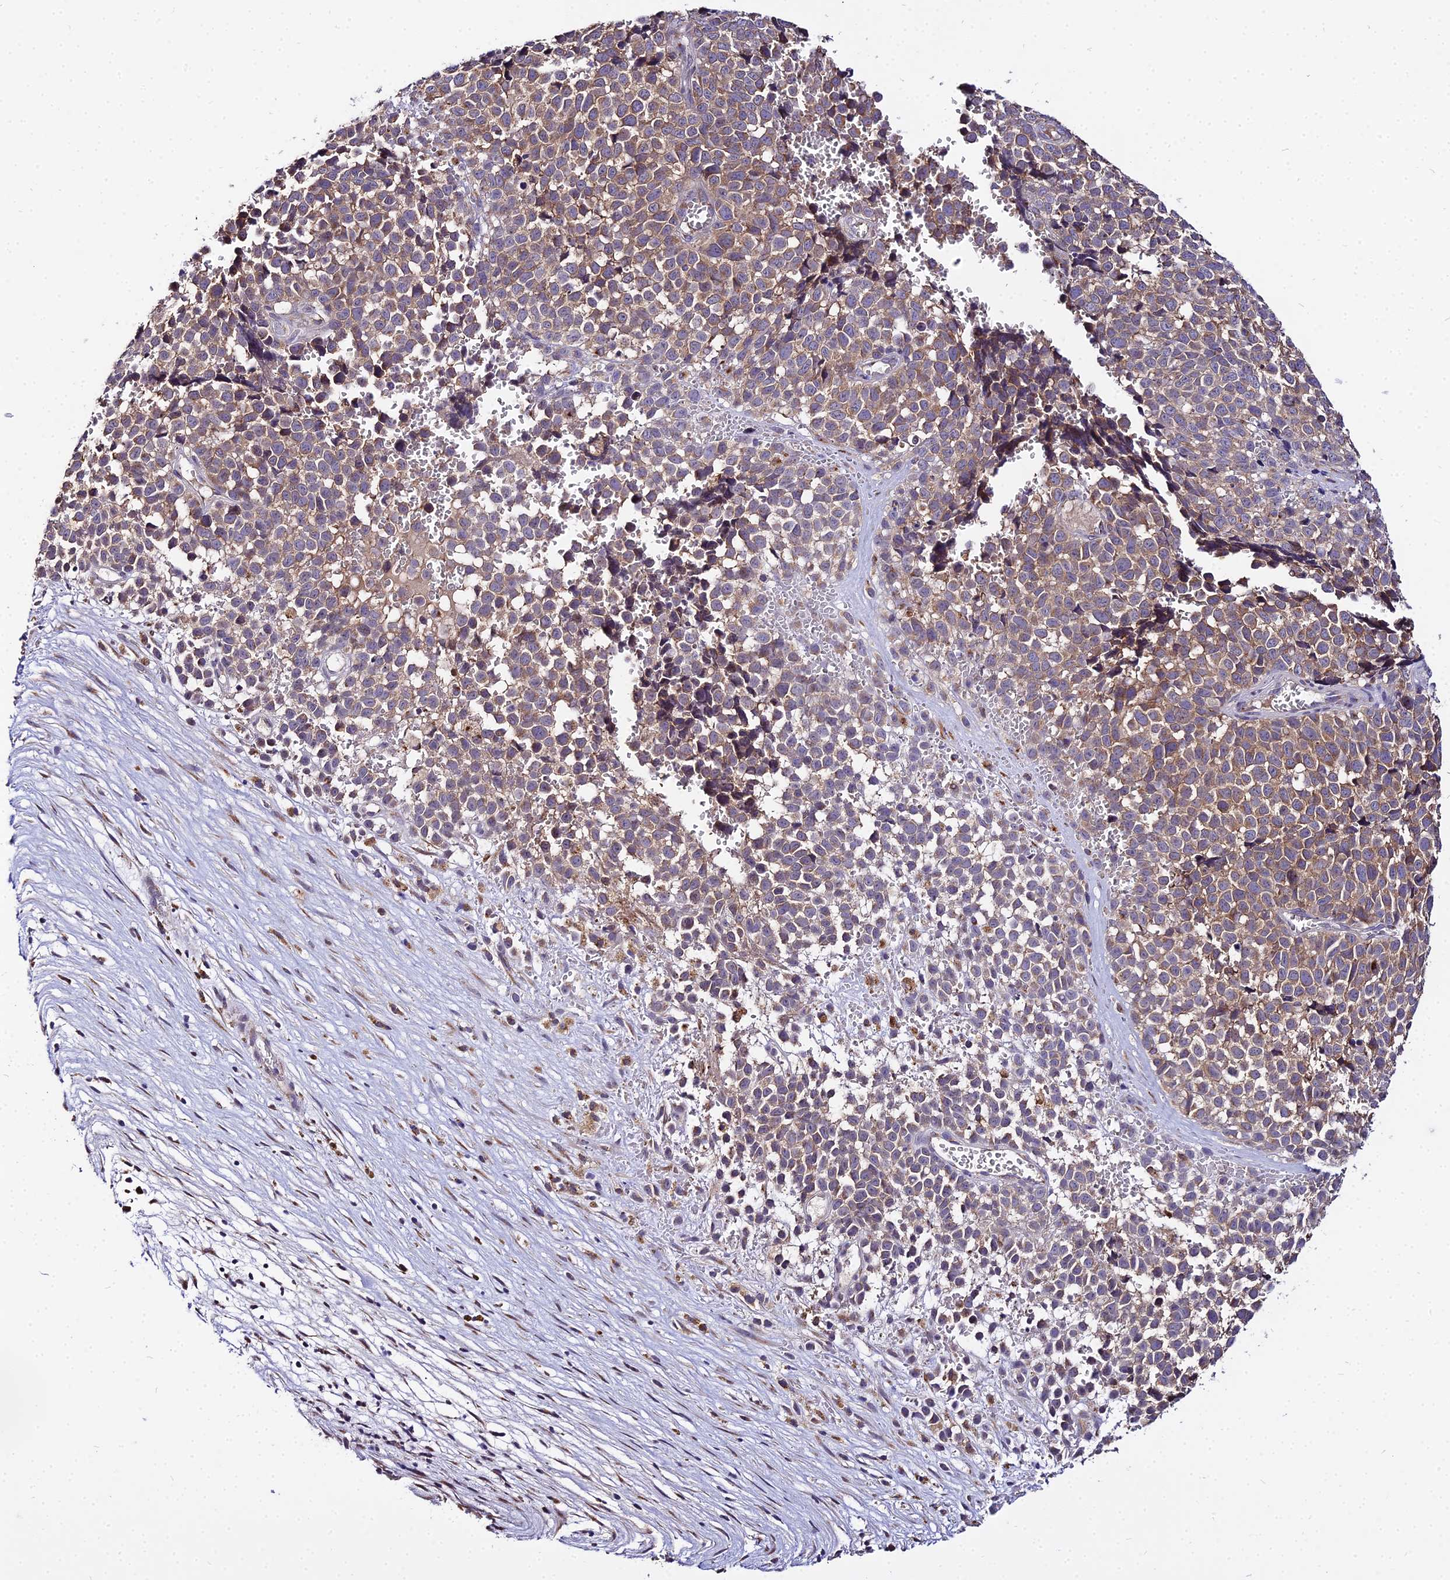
{"staining": {"intensity": "weak", "quantity": ">75%", "location": "cytoplasmic/membranous"}, "tissue": "melanoma", "cell_type": "Tumor cells", "image_type": "cancer", "snomed": [{"axis": "morphology", "description": "Malignant melanoma, NOS"}, {"axis": "topography", "description": "Nose, NOS"}], "caption": "Immunohistochemical staining of human malignant melanoma reveals low levels of weak cytoplasmic/membranous protein staining in approximately >75% of tumor cells. Using DAB (3,3'-diaminobenzidine) (brown) and hematoxylin (blue) stains, captured at high magnification using brightfield microscopy.", "gene": "PEX19", "patient": {"sex": "female", "age": 48}}